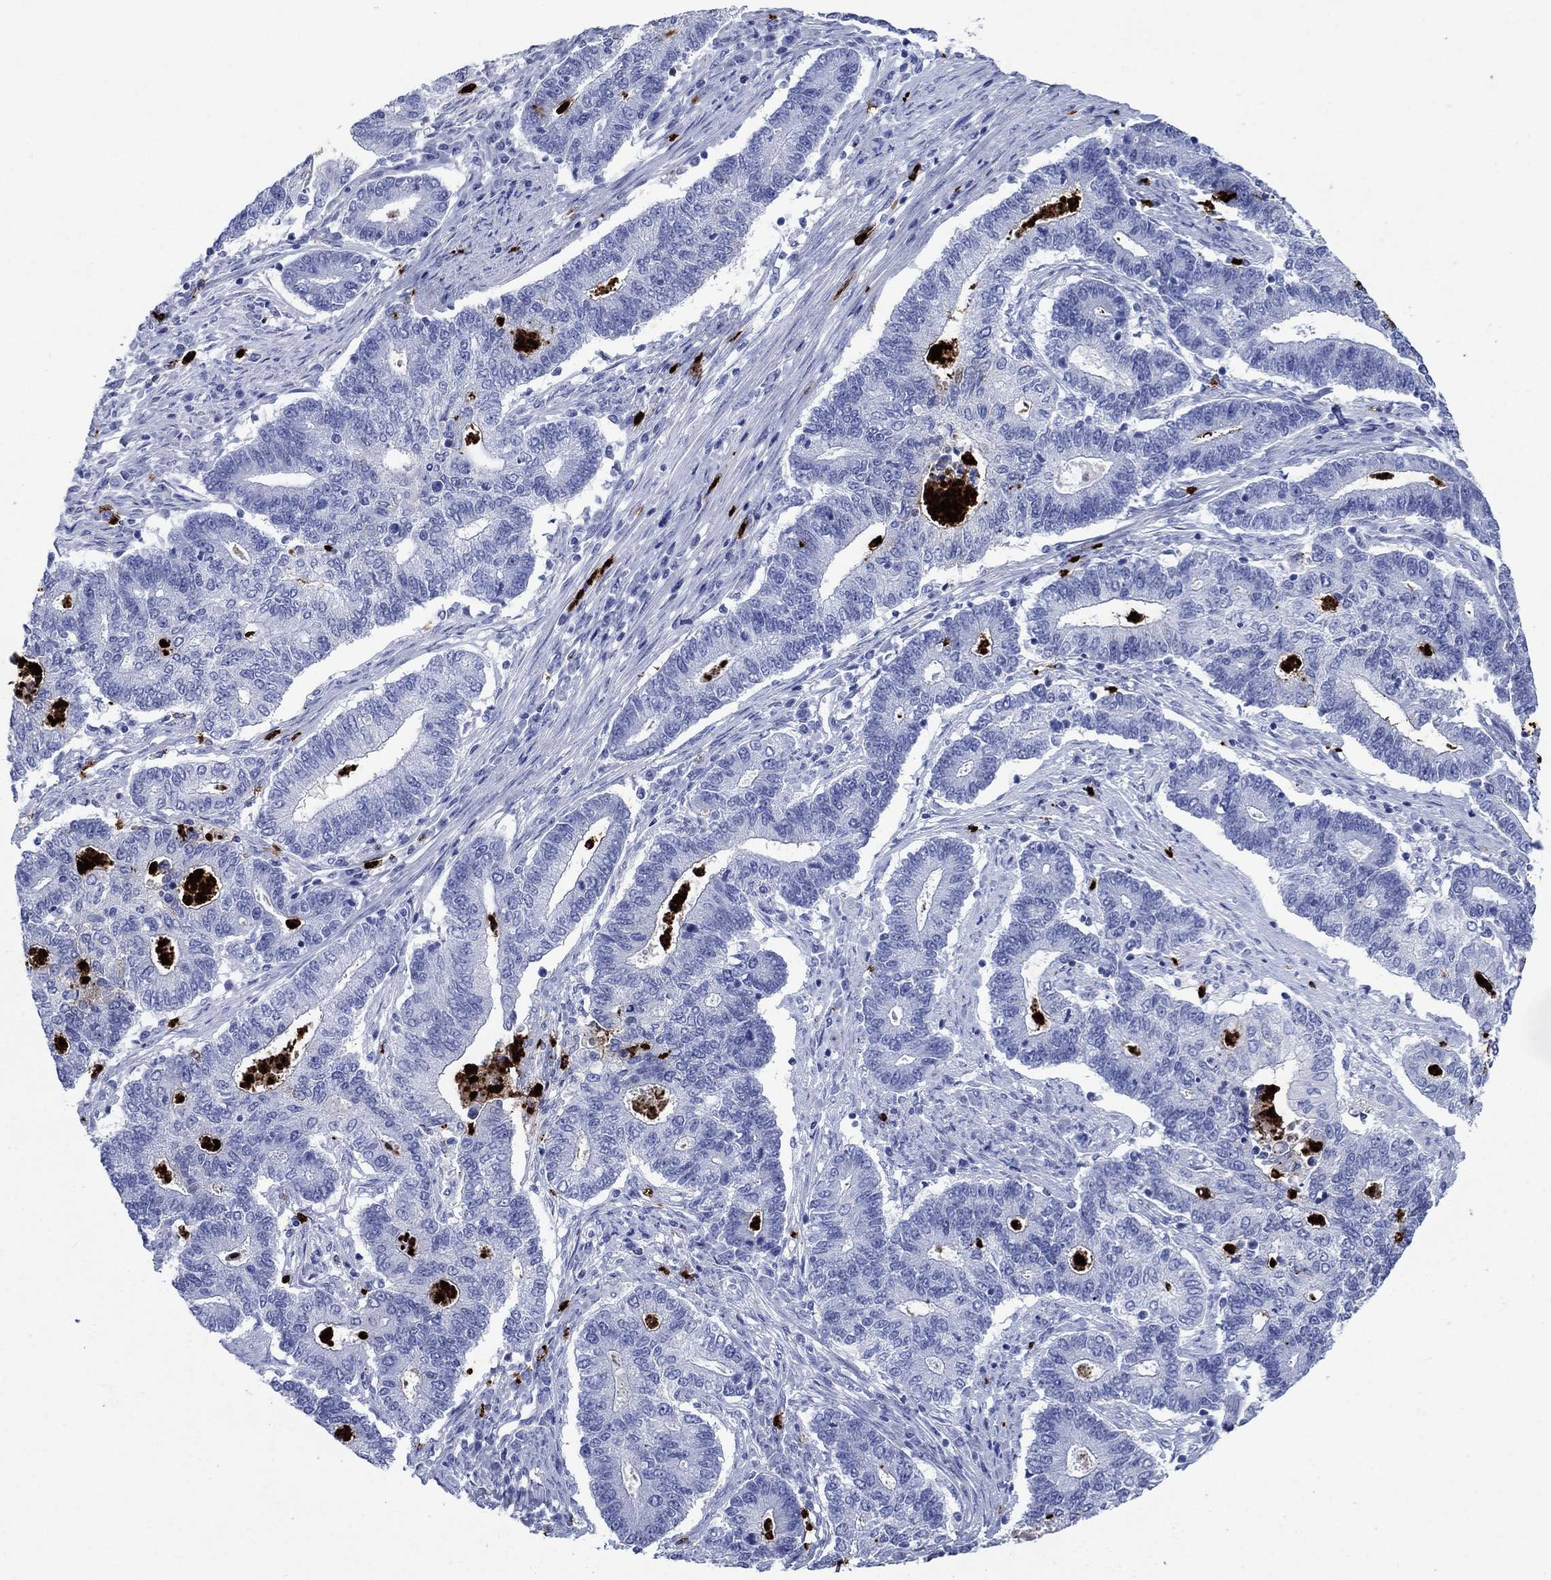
{"staining": {"intensity": "negative", "quantity": "none", "location": "none"}, "tissue": "endometrial cancer", "cell_type": "Tumor cells", "image_type": "cancer", "snomed": [{"axis": "morphology", "description": "Adenocarcinoma, NOS"}, {"axis": "topography", "description": "Uterus"}, {"axis": "topography", "description": "Endometrium"}], "caption": "An image of endometrial adenocarcinoma stained for a protein exhibits no brown staining in tumor cells.", "gene": "AZU1", "patient": {"sex": "female", "age": 54}}